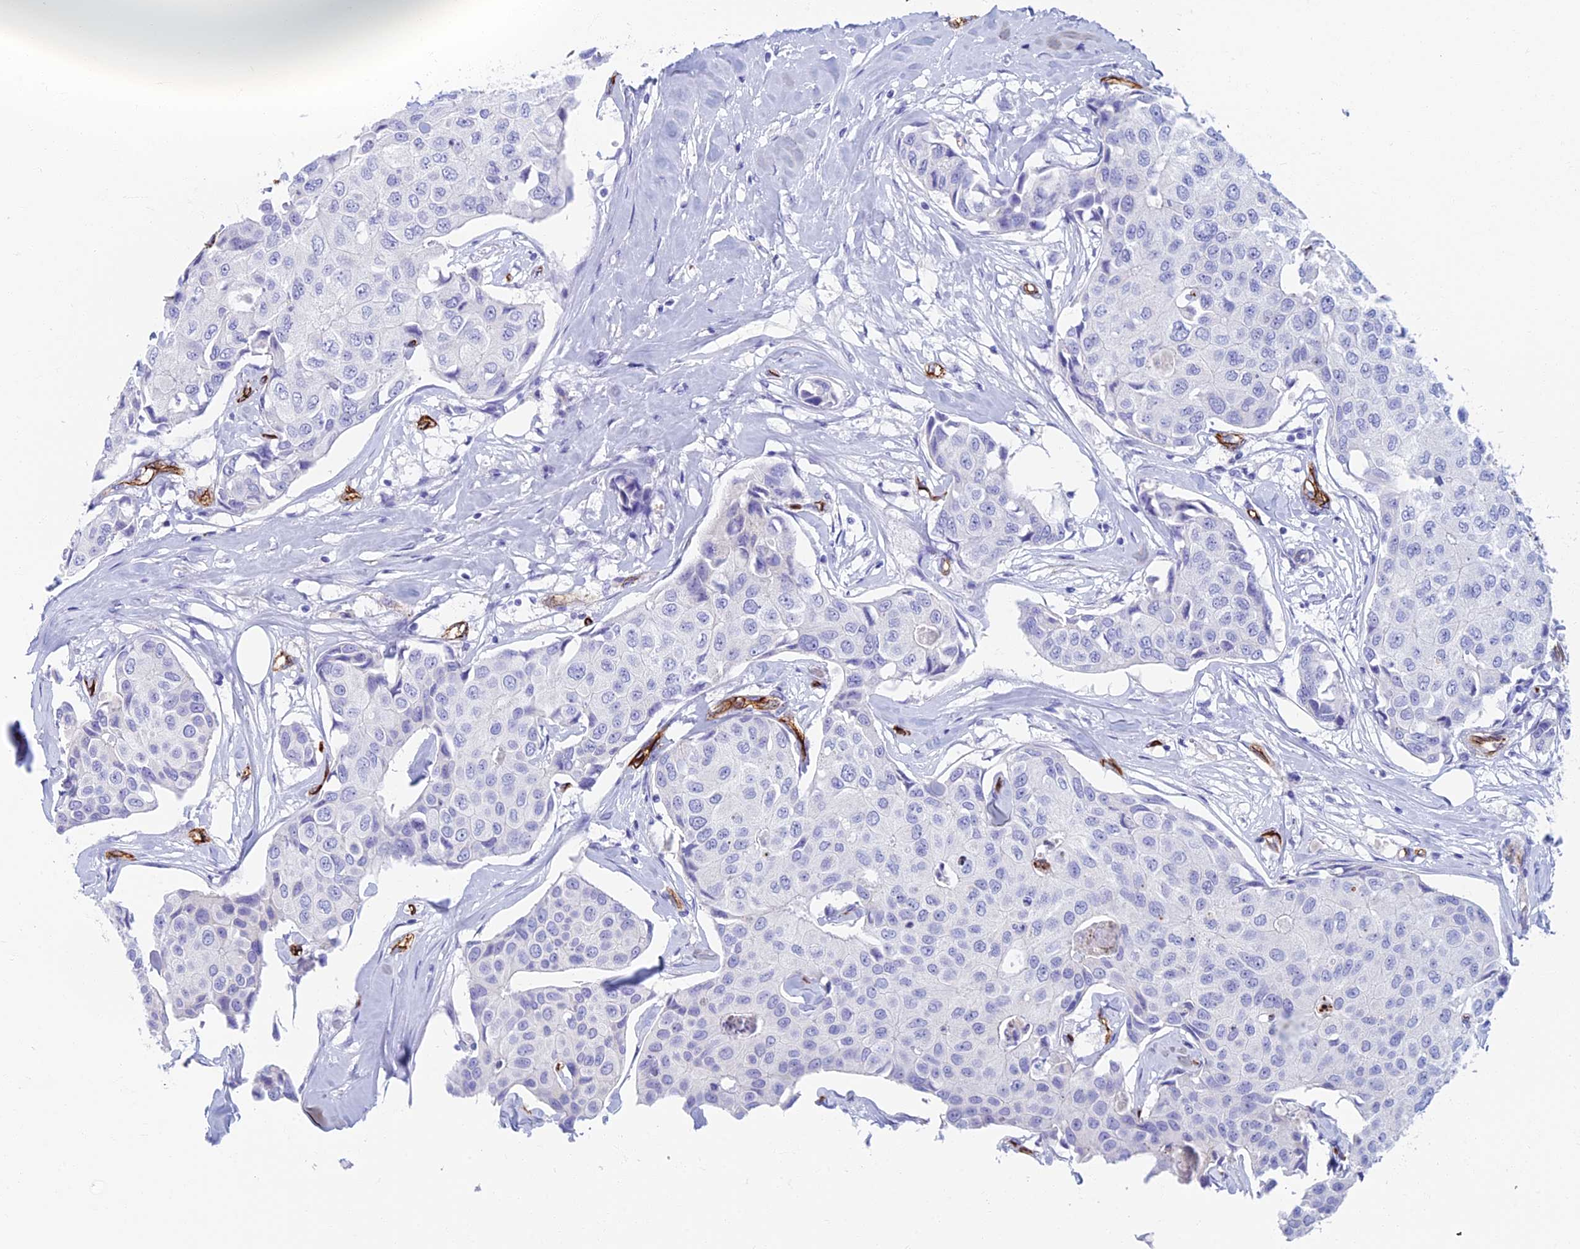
{"staining": {"intensity": "negative", "quantity": "none", "location": "none"}, "tissue": "breast cancer", "cell_type": "Tumor cells", "image_type": "cancer", "snomed": [{"axis": "morphology", "description": "Duct carcinoma"}, {"axis": "topography", "description": "Breast"}], "caption": "This is an IHC histopathology image of human breast cancer (invasive ductal carcinoma). There is no expression in tumor cells.", "gene": "ETFRF1", "patient": {"sex": "female", "age": 80}}